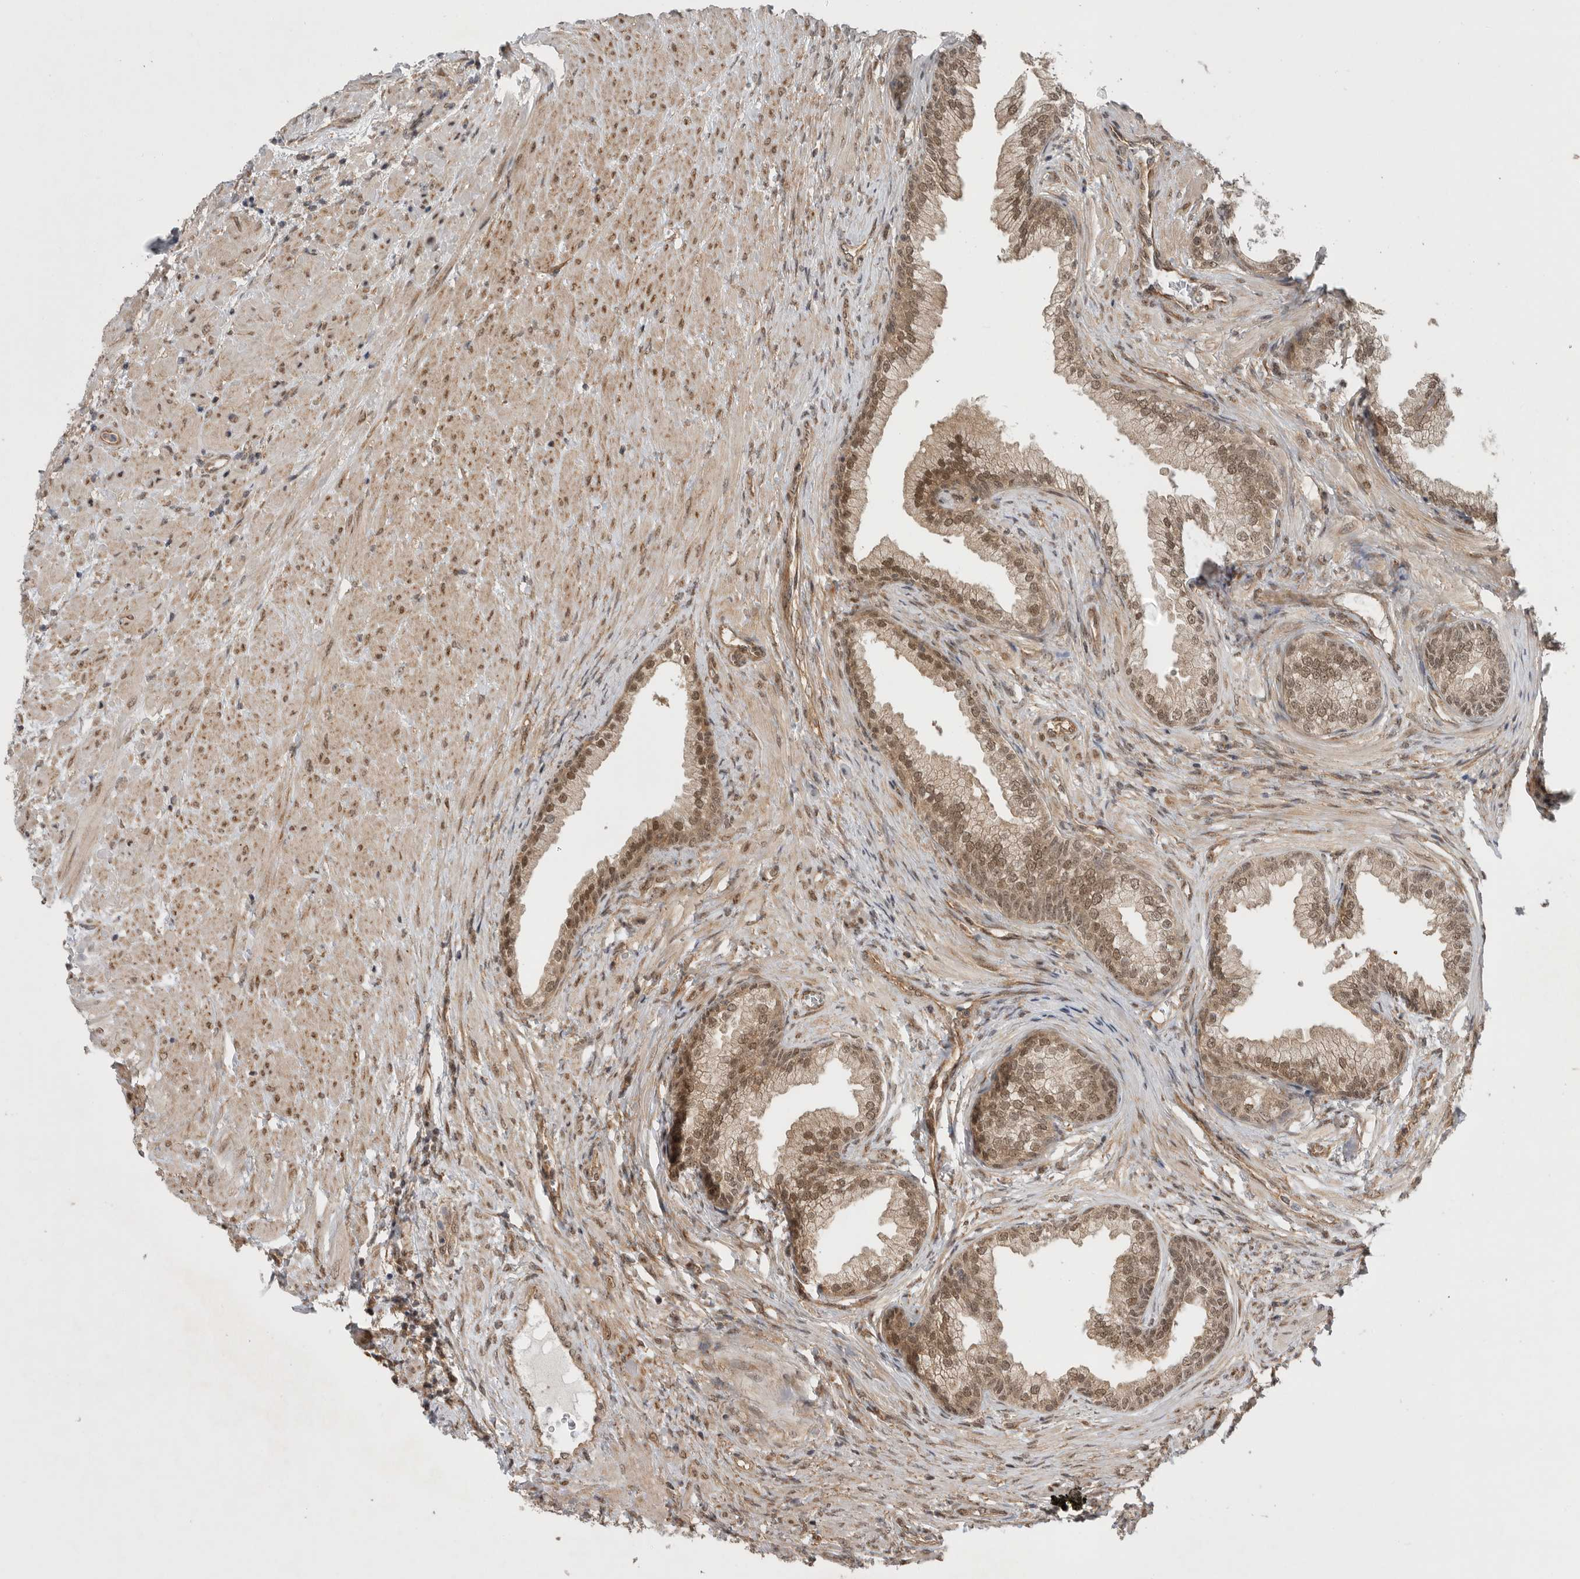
{"staining": {"intensity": "weak", "quantity": ">75%", "location": "cytoplasmic/membranous,nuclear"}, "tissue": "prostate", "cell_type": "Glandular cells", "image_type": "normal", "snomed": [{"axis": "morphology", "description": "Normal tissue, NOS"}, {"axis": "topography", "description": "Prostate"}], "caption": "High-power microscopy captured an IHC histopathology image of unremarkable prostate, revealing weak cytoplasmic/membranous,nuclear expression in about >75% of glandular cells.", "gene": "VPS50", "patient": {"sex": "male", "age": 76}}